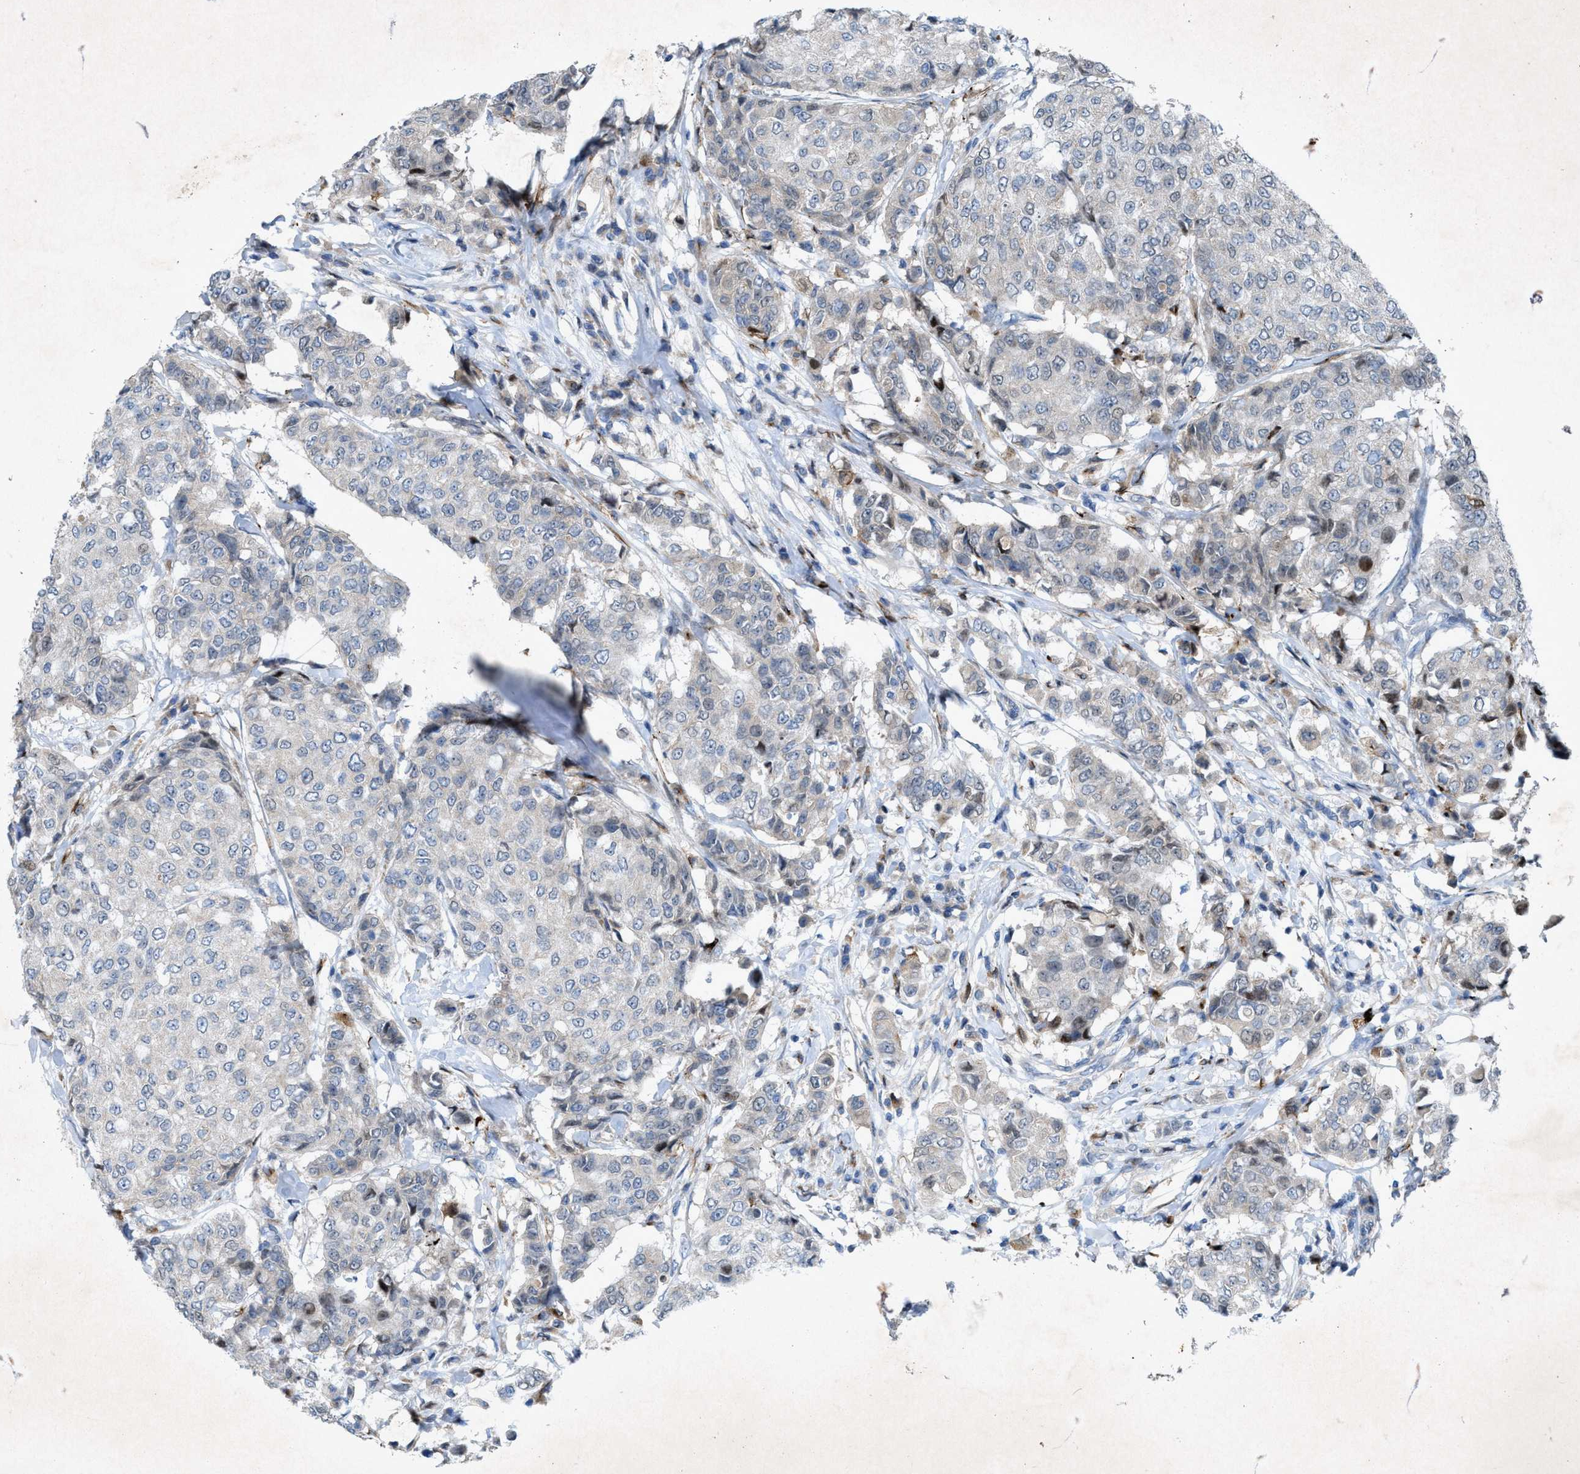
{"staining": {"intensity": "moderate", "quantity": "<25%", "location": "nuclear"}, "tissue": "breast cancer", "cell_type": "Tumor cells", "image_type": "cancer", "snomed": [{"axis": "morphology", "description": "Duct carcinoma"}, {"axis": "topography", "description": "Breast"}], "caption": "Immunohistochemistry micrograph of human breast cancer (invasive ductal carcinoma) stained for a protein (brown), which shows low levels of moderate nuclear positivity in about <25% of tumor cells.", "gene": "URGCP", "patient": {"sex": "female", "age": 27}}